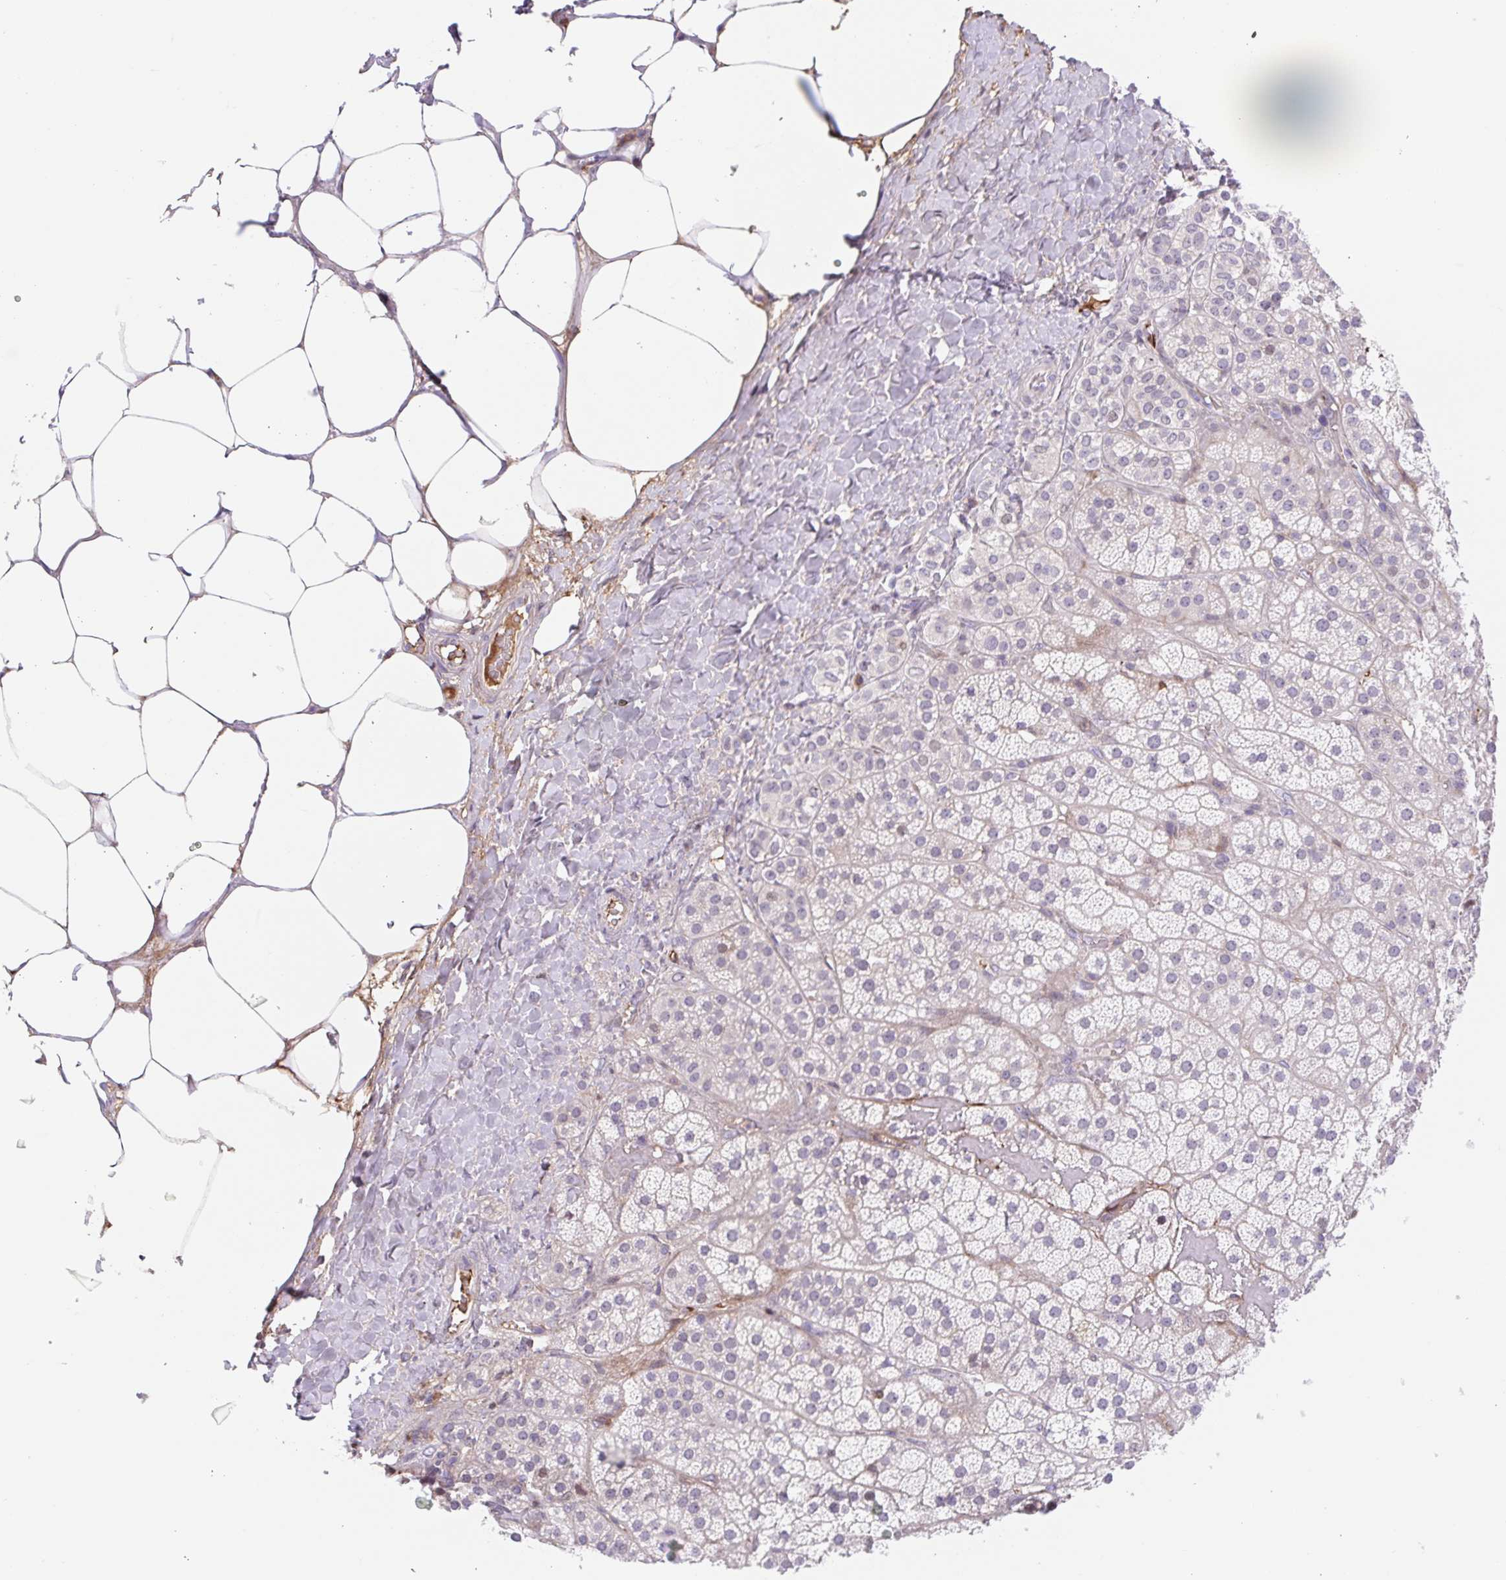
{"staining": {"intensity": "moderate", "quantity": "<25%", "location": "cytoplasmic/membranous,nuclear"}, "tissue": "adrenal gland", "cell_type": "Glandular cells", "image_type": "normal", "snomed": [{"axis": "morphology", "description": "Normal tissue, NOS"}, {"axis": "topography", "description": "Adrenal gland"}], "caption": "This photomicrograph displays IHC staining of normal adrenal gland, with low moderate cytoplasmic/membranous,nuclear expression in about <25% of glandular cells.", "gene": "TPRG1", "patient": {"sex": "male", "age": 57}}